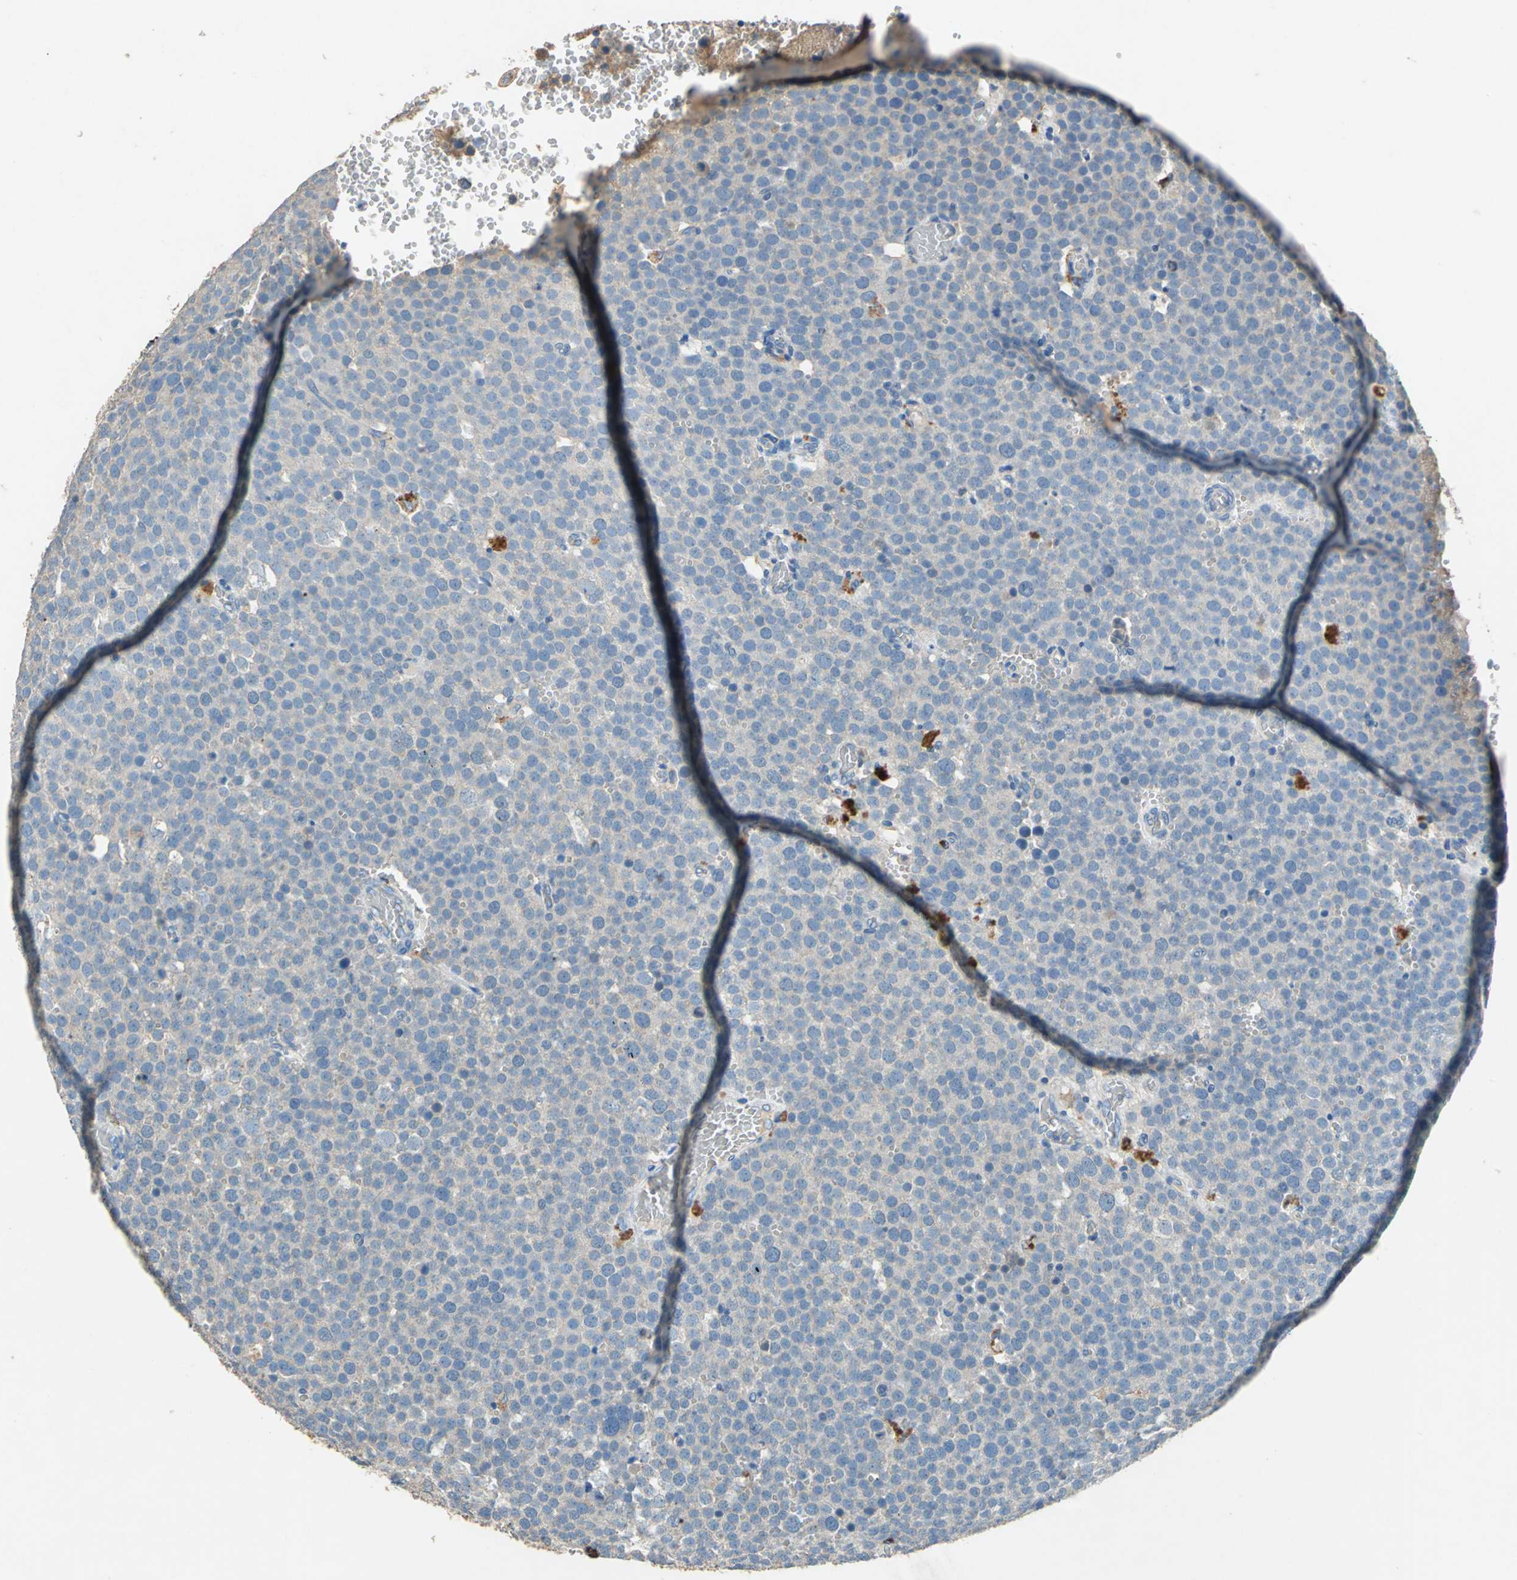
{"staining": {"intensity": "weak", "quantity": ">75%", "location": "cytoplasmic/membranous"}, "tissue": "testis cancer", "cell_type": "Tumor cells", "image_type": "cancer", "snomed": [{"axis": "morphology", "description": "Seminoma, NOS"}, {"axis": "topography", "description": "Testis"}], "caption": "Weak cytoplasmic/membranous staining for a protein is seen in approximately >75% of tumor cells of testis cancer (seminoma) using immunohistochemistry.", "gene": "ADAMTS5", "patient": {"sex": "male", "age": 71}}